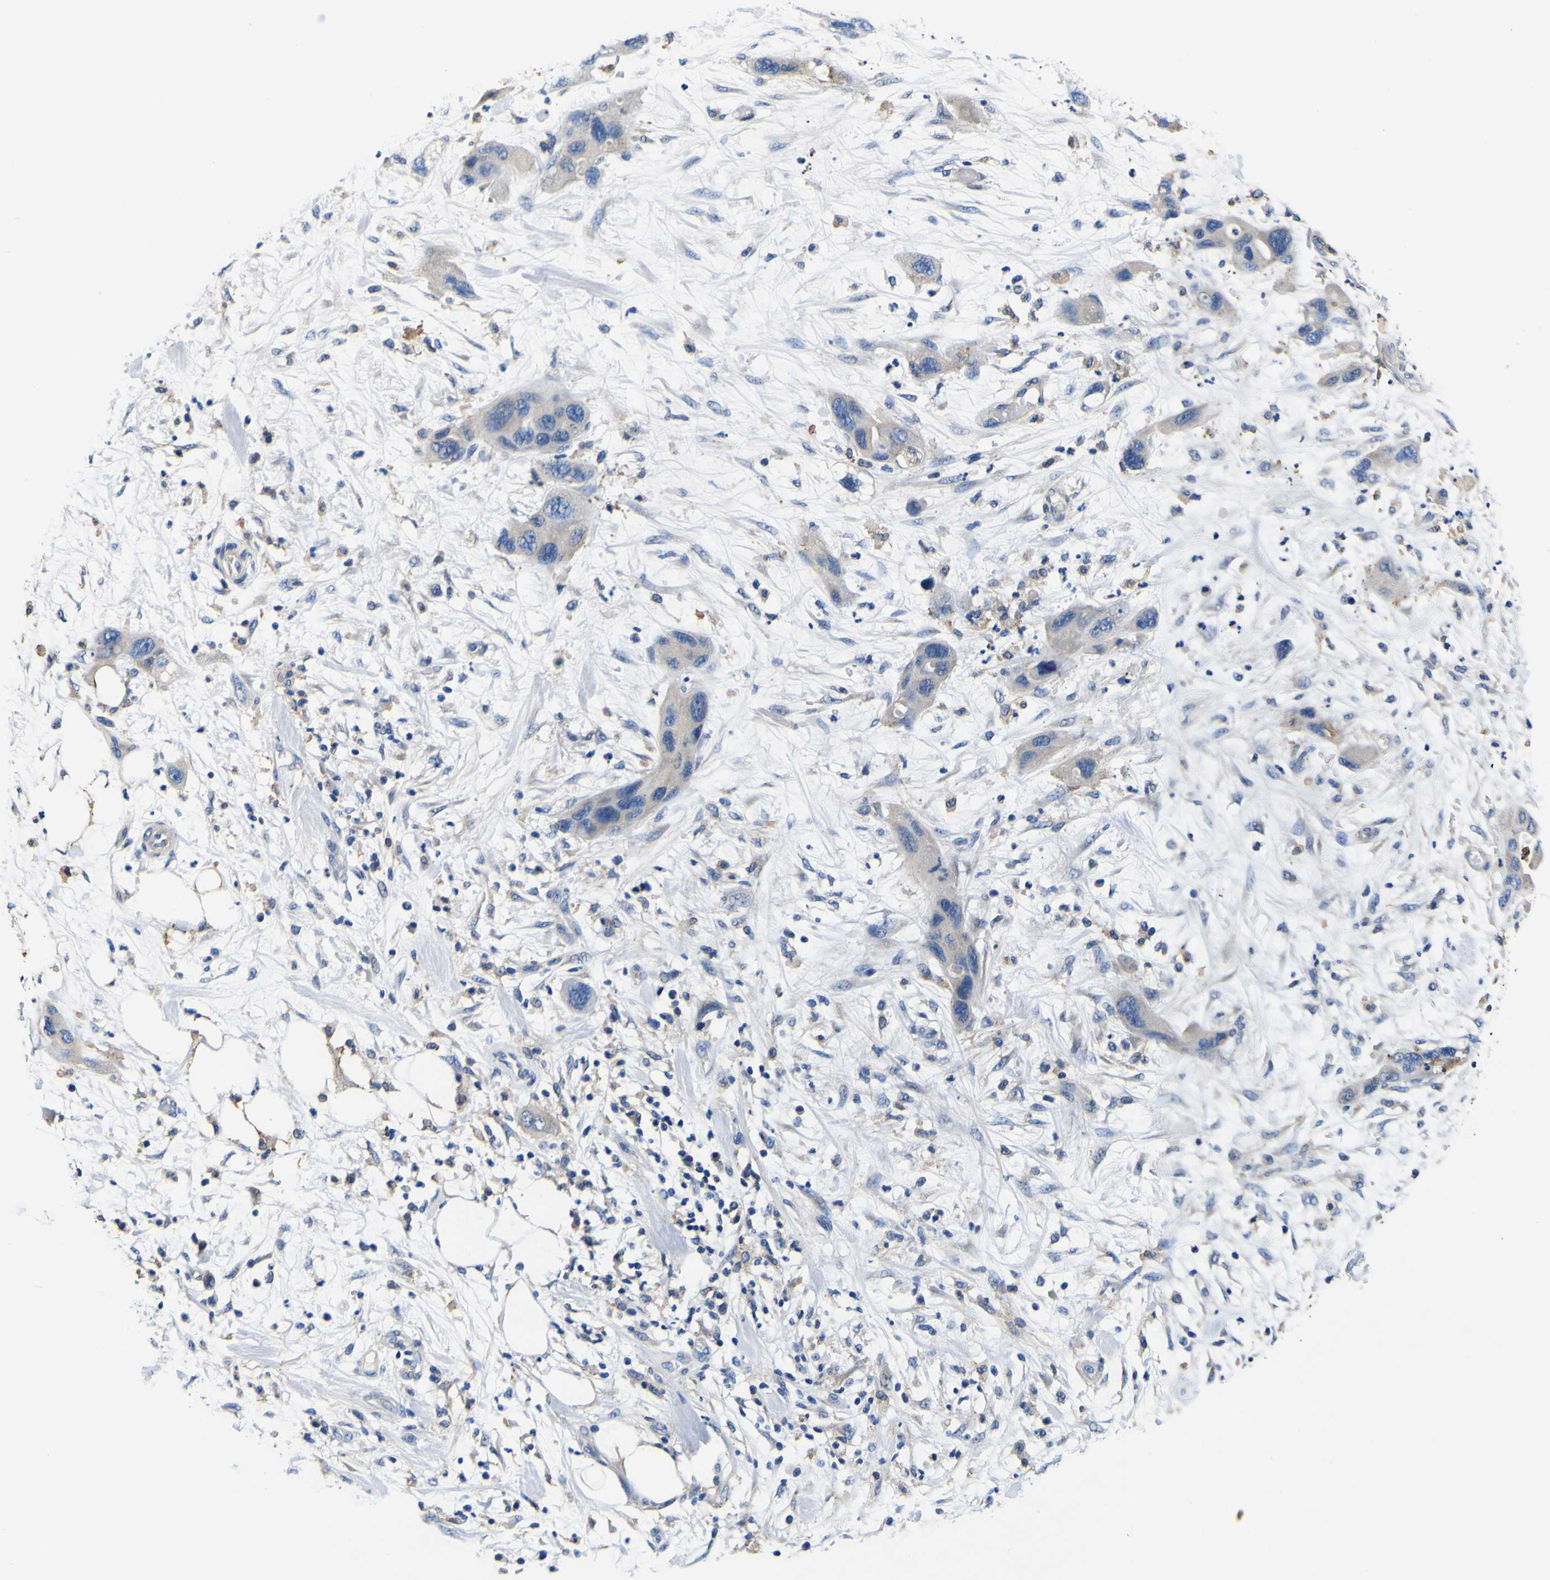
{"staining": {"intensity": "weak", "quantity": "<25%", "location": "cytoplasmic/membranous"}, "tissue": "pancreatic cancer", "cell_type": "Tumor cells", "image_type": "cancer", "snomed": [{"axis": "morphology", "description": "Adenocarcinoma, NOS"}, {"axis": "topography", "description": "Pancreas"}], "caption": "Immunohistochemical staining of adenocarcinoma (pancreatic) exhibits no significant expression in tumor cells. Brightfield microscopy of IHC stained with DAB (brown) and hematoxylin (blue), captured at high magnification.", "gene": "PXDN", "patient": {"sex": "female", "age": 71}}